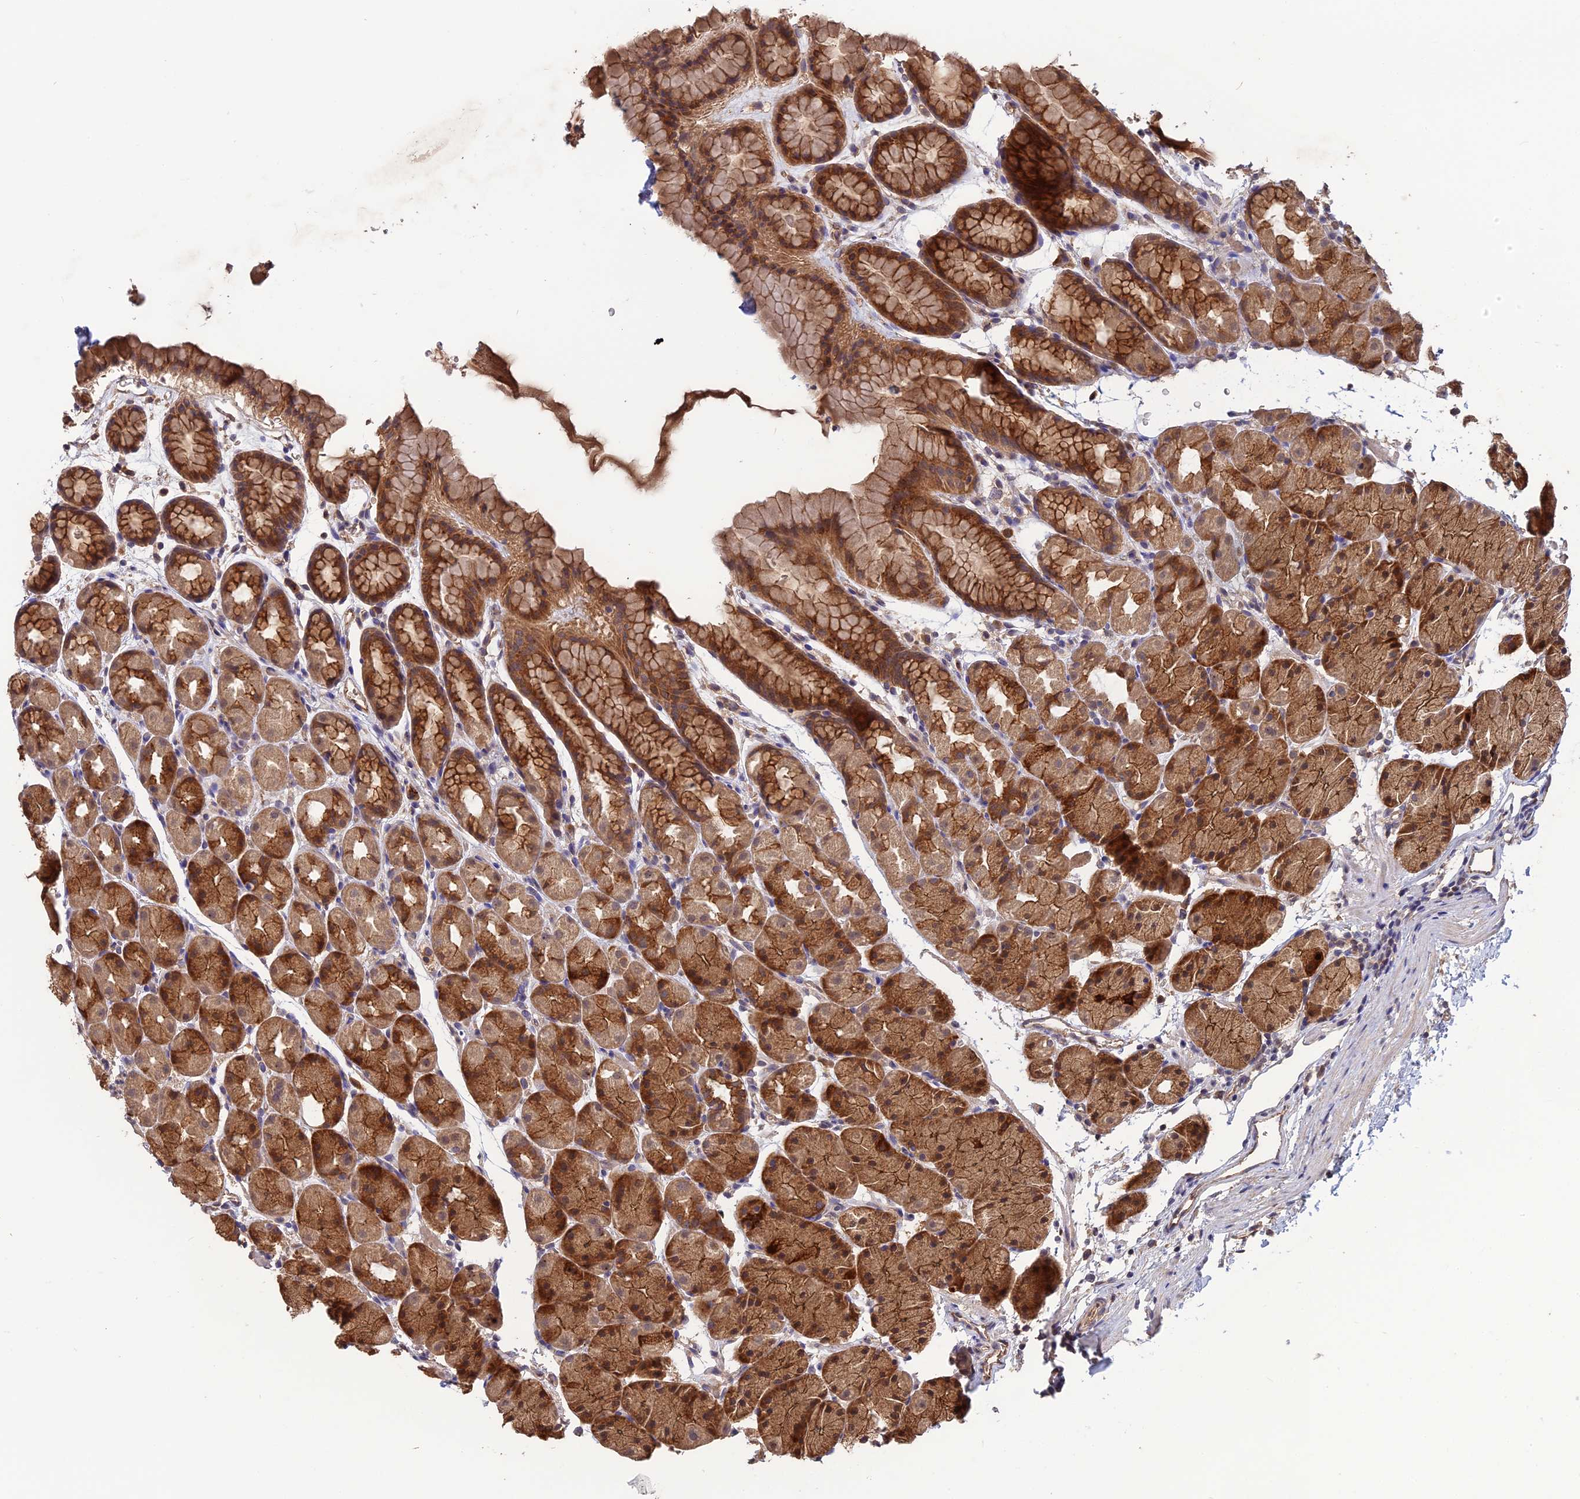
{"staining": {"intensity": "strong", "quantity": ">75%", "location": "cytoplasmic/membranous"}, "tissue": "stomach", "cell_type": "Glandular cells", "image_type": "normal", "snomed": [{"axis": "morphology", "description": "Normal tissue, NOS"}, {"axis": "topography", "description": "Stomach, upper"}, {"axis": "topography", "description": "Stomach"}], "caption": "Stomach stained for a protein exhibits strong cytoplasmic/membranous positivity in glandular cells. (DAB IHC with brightfield microscopy, high magnification).", "gene": "ARHGAP40", "patient": {"sex": "male", "age": 47}}